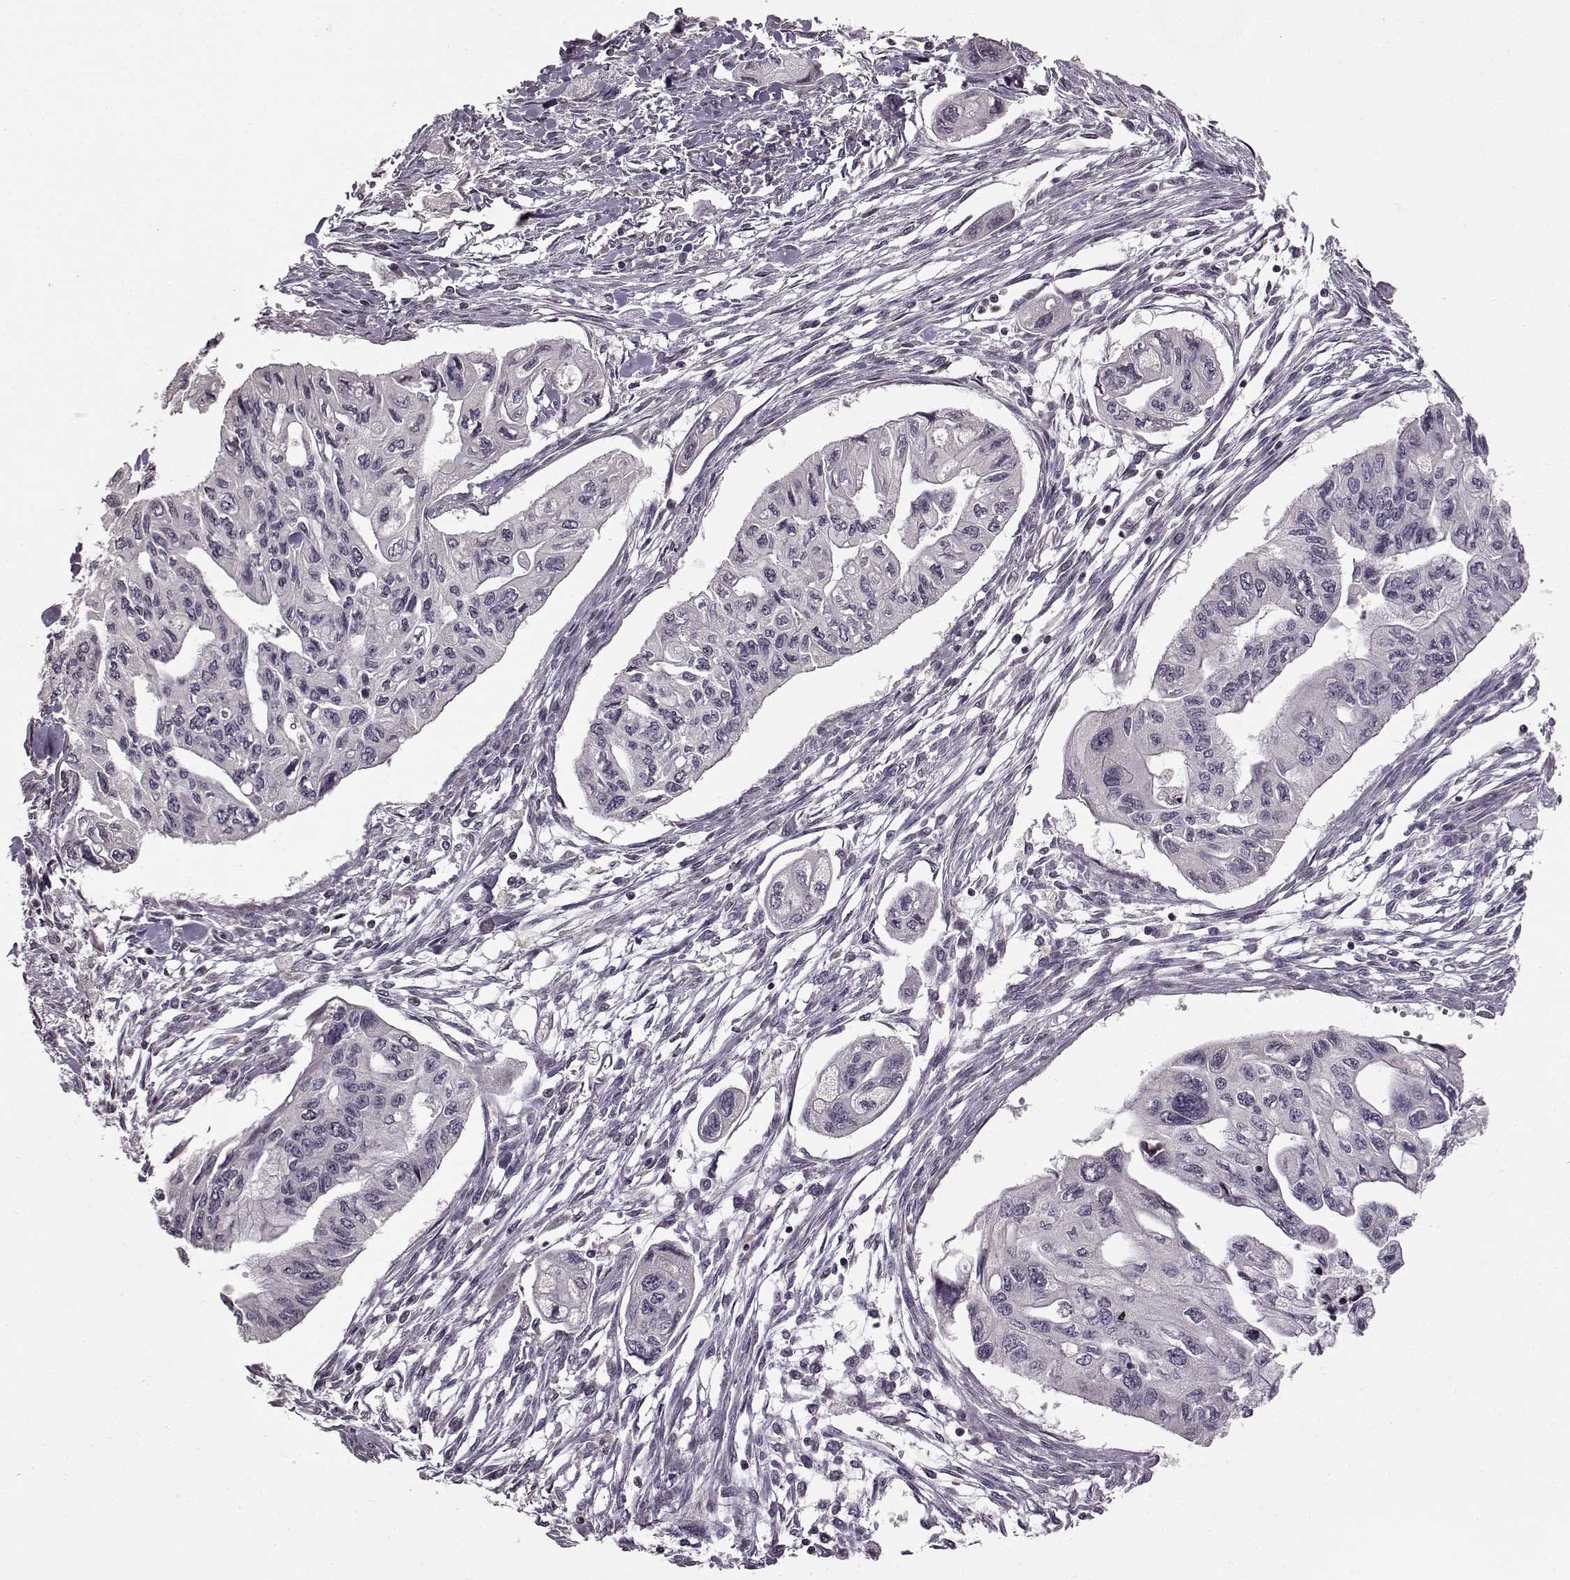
{"staining": {"intensity": "negative", "quantity": "none", "location": "none"}, "tissue": "pancreatic cancer", "cell_type": "Tumor cells", "image_type": "cancer", "snomed": [{"axis": "morphology", "description": "Adenocarcinoma, NOS"}, {"axis": "topography", "description": "Pancreas"}], "caption": "Pancreatic cancer stained for a protein using immunohistochemistry (IHC) shows no positivity tumor cells.", "gene": "FSHB", "patient": {"sex": "female", "age": 76}}